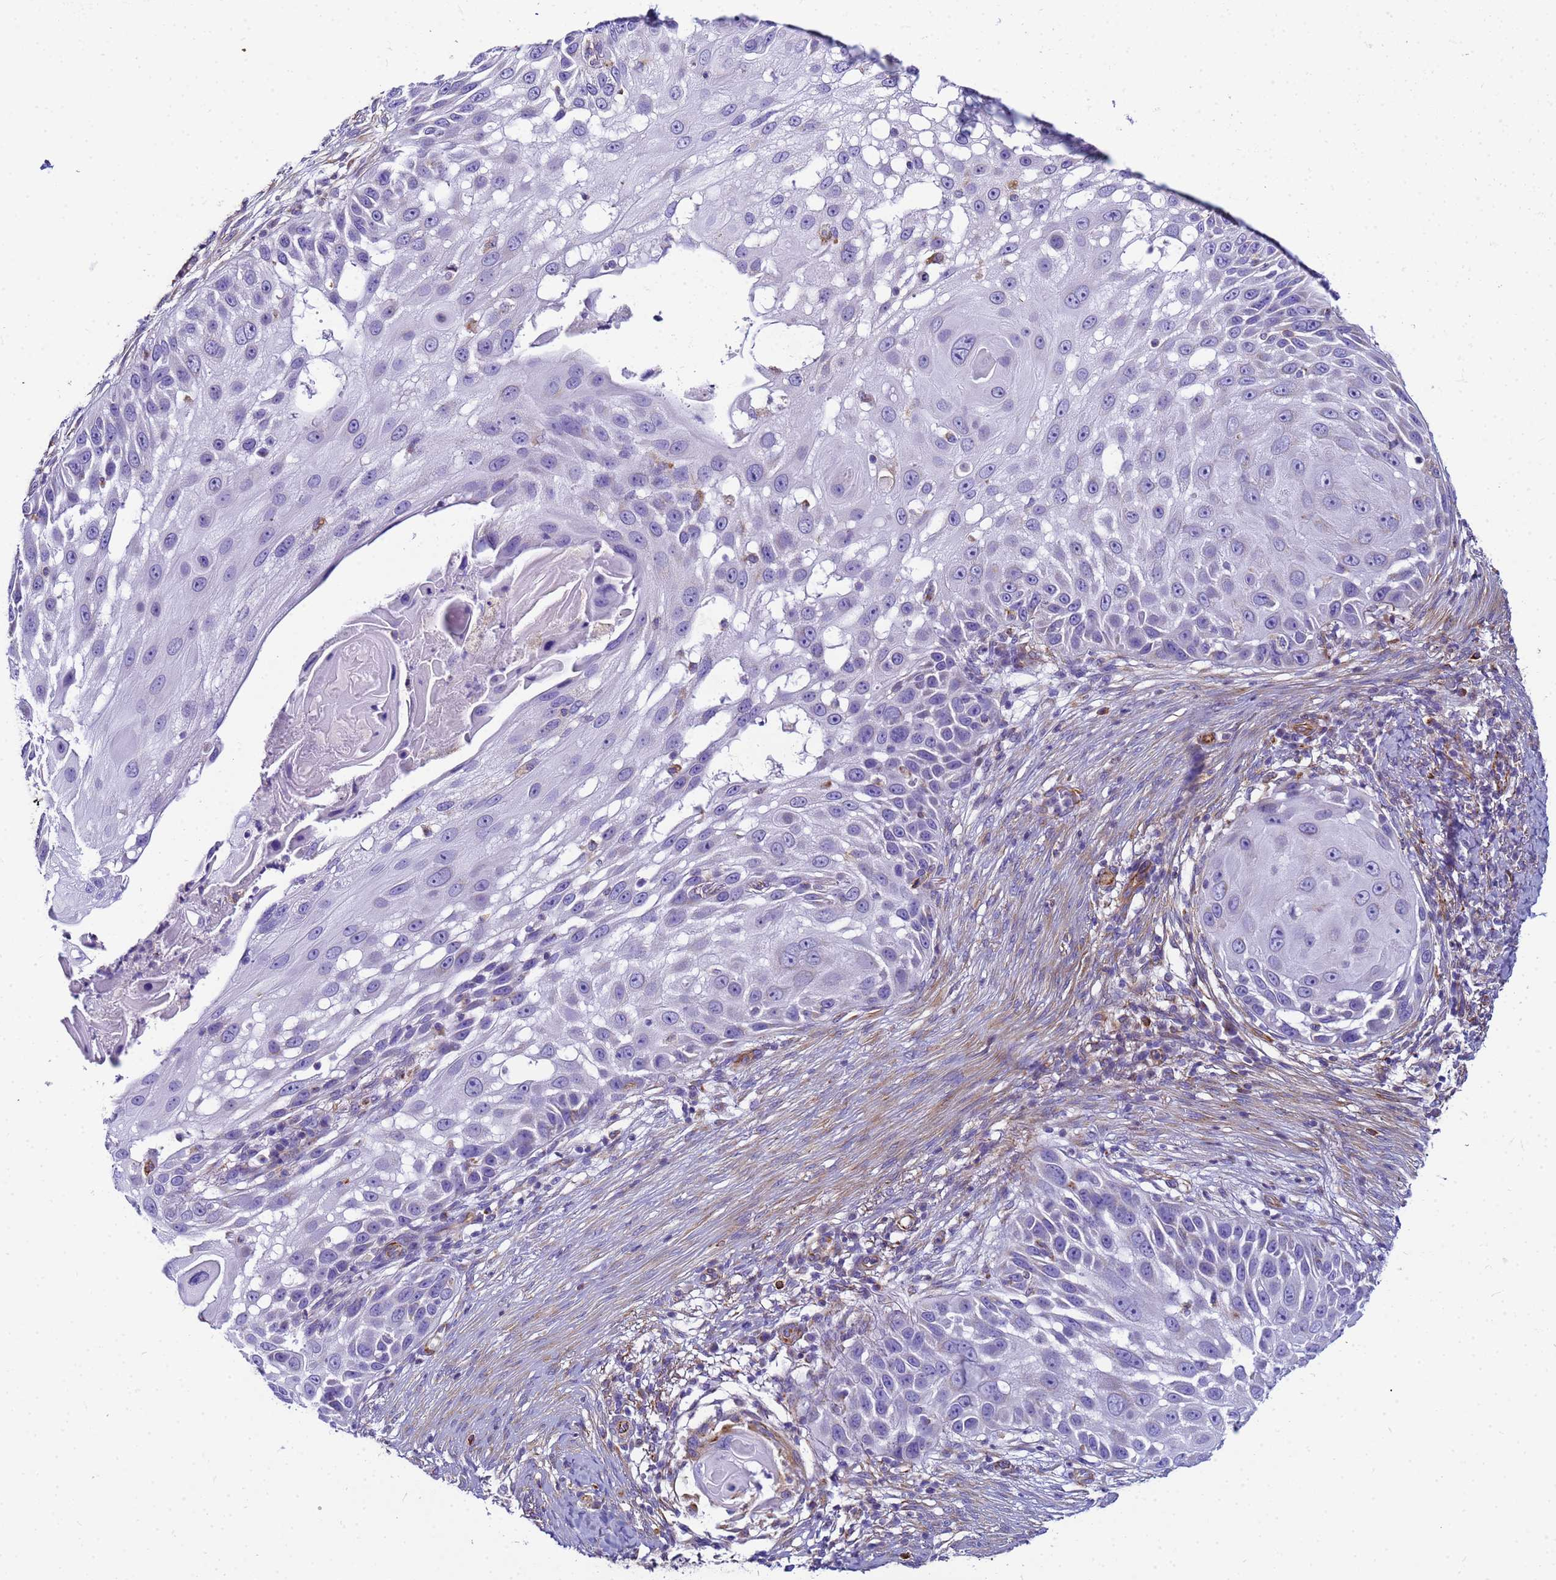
{"staining": {"intensity": "negative", "quantity": "none", "location": "none"}, "tissue": "skin cancer", "cell_type": "Tumor cells", "image_type": "cancer", "snomed": [{"axis": "morphology", "description": "Squamous cell carcinoma, NOS"}, {"axis": "topography", "description": "Skin"}], "caption": "DAB (3,3'-diaminobenzidine) immunohistochemical staining of skin squamous cell carcinoma exhibits no significant staining in tumor cells.", "gene": "UBXN2B", "patient": {"sex": "female", "age": 44}}